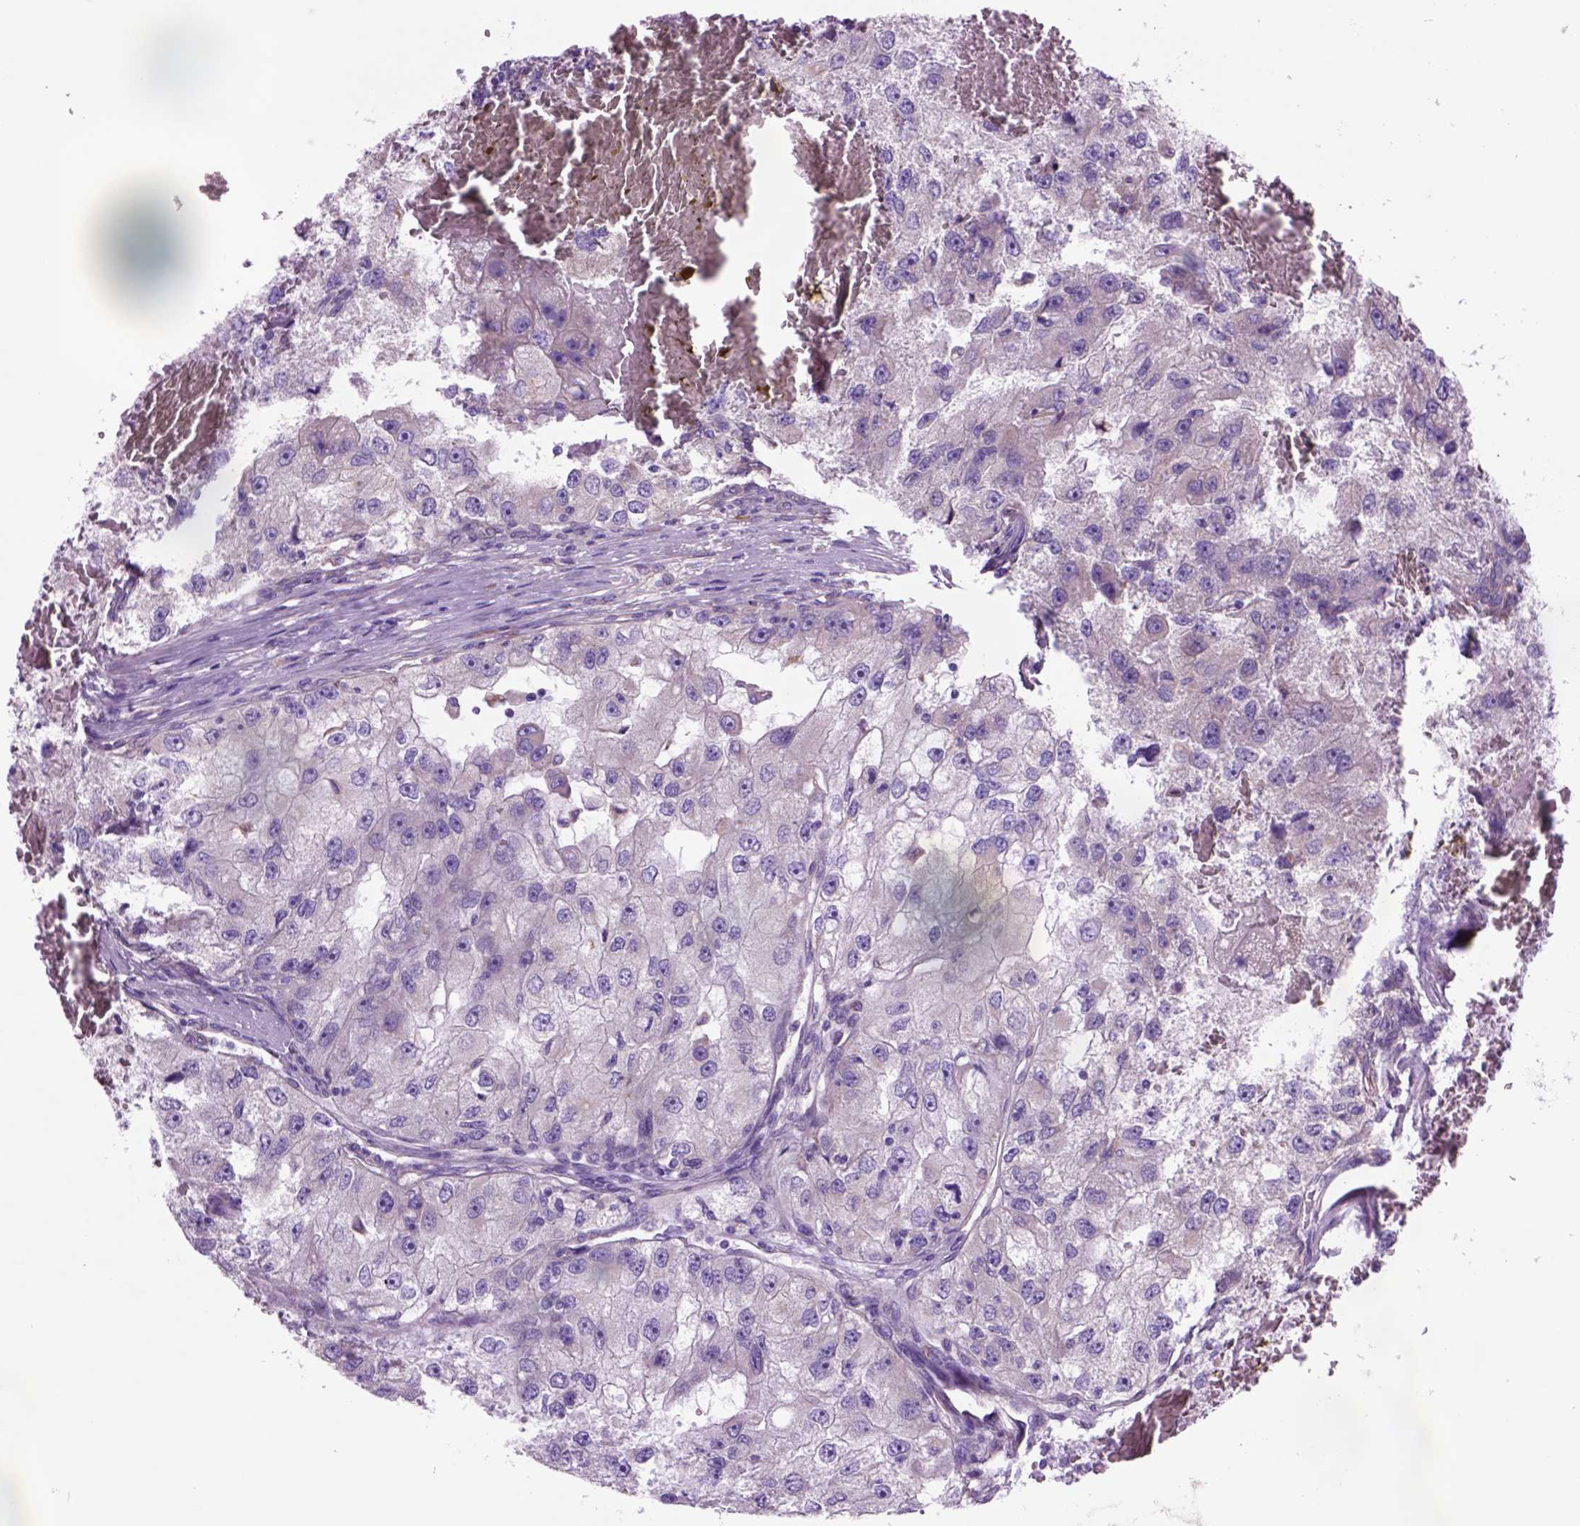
{"staining": {"intensity": "negative", "quantity": "none", "location": "none"}, "tissue": "renal cancer", "cell_type": "Tumor cells", "image_type": "cancer", "snomed": [{"axis": "morphology", "description": "Adenocarcinoma, NOS"}, {"axis": "topography", "description": "Kidney"}], "caption": "Immunohistochemistry of human adenocarcinoma (renal) demonstrates no expression in tumor cells.", "gene": "PIAS3", "patient": {"sex": "male", "age": 63}}